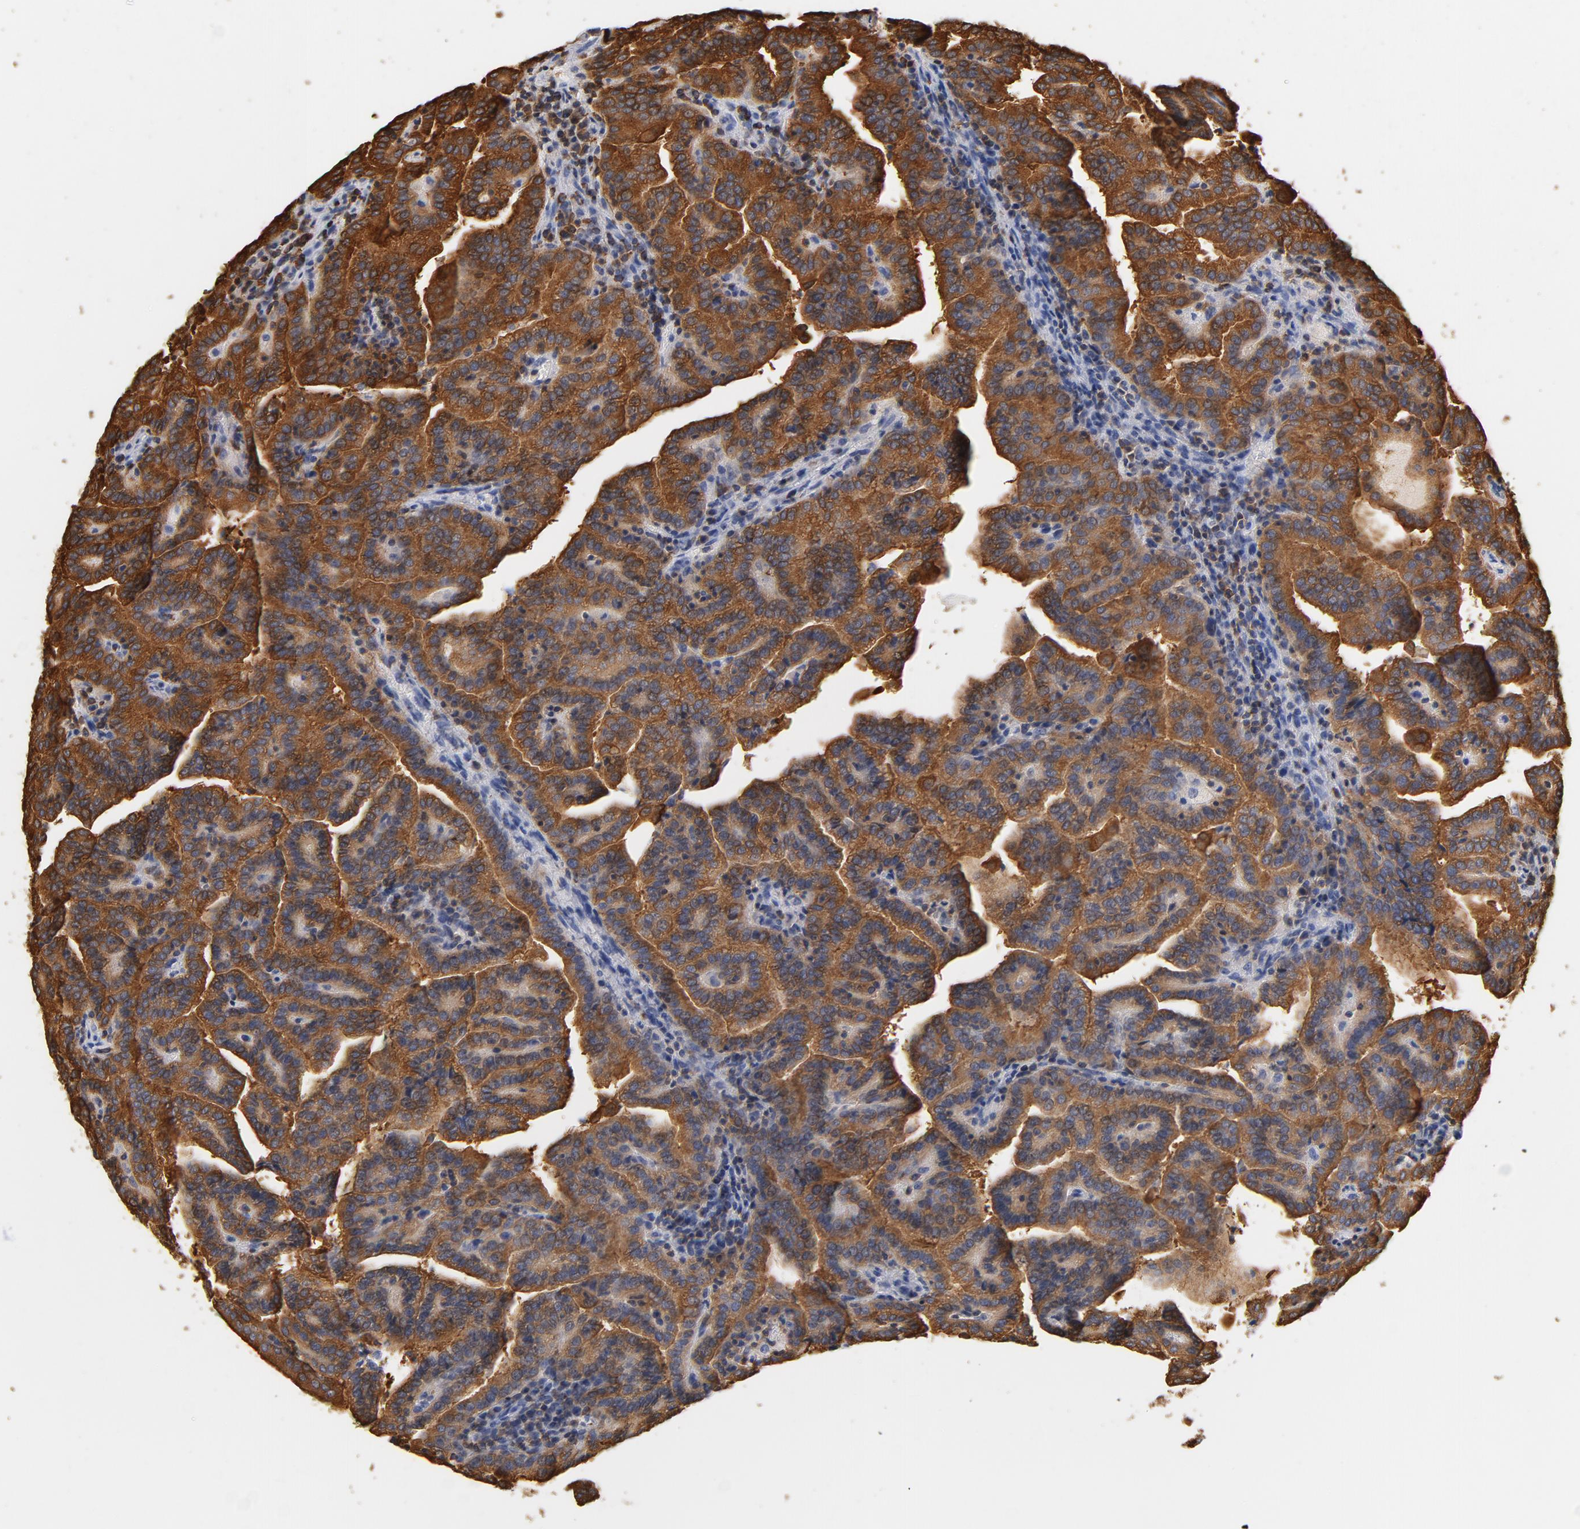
{"staining": {"intensity": "strong", "quantity": ">75%", "location": "cytoplasmic/membranous"}, "tissue": "renal cancer", "cell_type": "Tumor cells", "image_type": "cancer", "snomed": [{"axis": "morphology", "description": "Adenocarcinoma, NOS"}, {"axis": "topography", "description": "Kidney"}], "caption": "Immunohistochemistry staining of renal cancer (adenocarcinoma), which displays high levels of strong cytoplasmic/membranous staining in about >75% of tumor cells indicating strong cytoplasmic/membranous protein expression. The staining was performed using DAB (brown) for protein detection and nuclei were counterstained in hematoxylin (blue).", "gene": "EZR", "patient": {"sex": "male", "age": 61}}